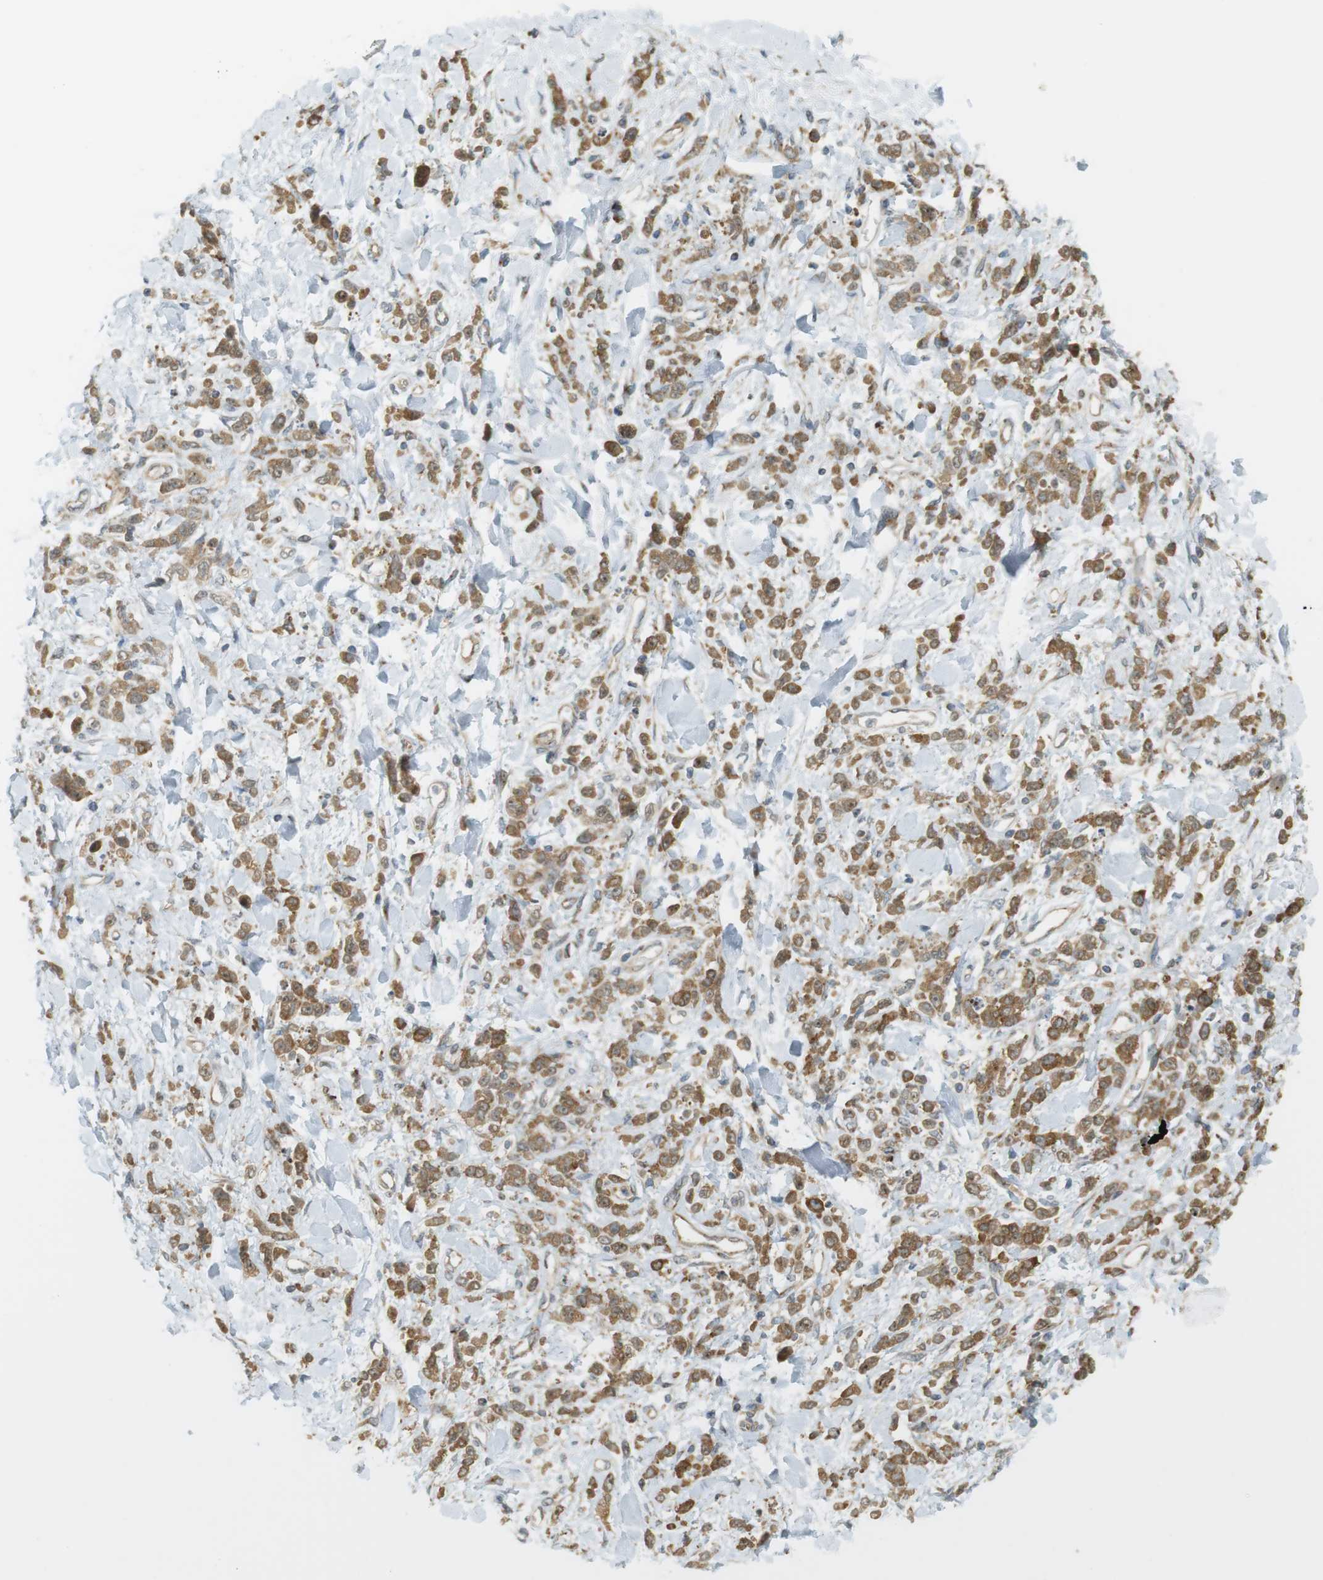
{"staining": {"intensity": "moderate", "quantity": ">75%", "location": "cytoplasmic/membranous,nuclear"}, "tissue": "stomach cancer", "cell_type": "Tumor cells", "image_type": "cancer", "snomed": [{"axis": "morphology", "description": "Normal tissue, NOS"}, {"axis": "morphology", "description": "Adenocarcinoma, NOS"}, {"axis": "topography", "description": "Stomach"}], "caption": "Protein expression analysis of adenocarcinoma (stomach) displays moderate cytoplasmic/membranous and nuclear positivity in about >75% of tumor cells. Nuclei are stained in blue.", "gene": "PA2G4", "patient": {"sex": "male", "age": 82}}